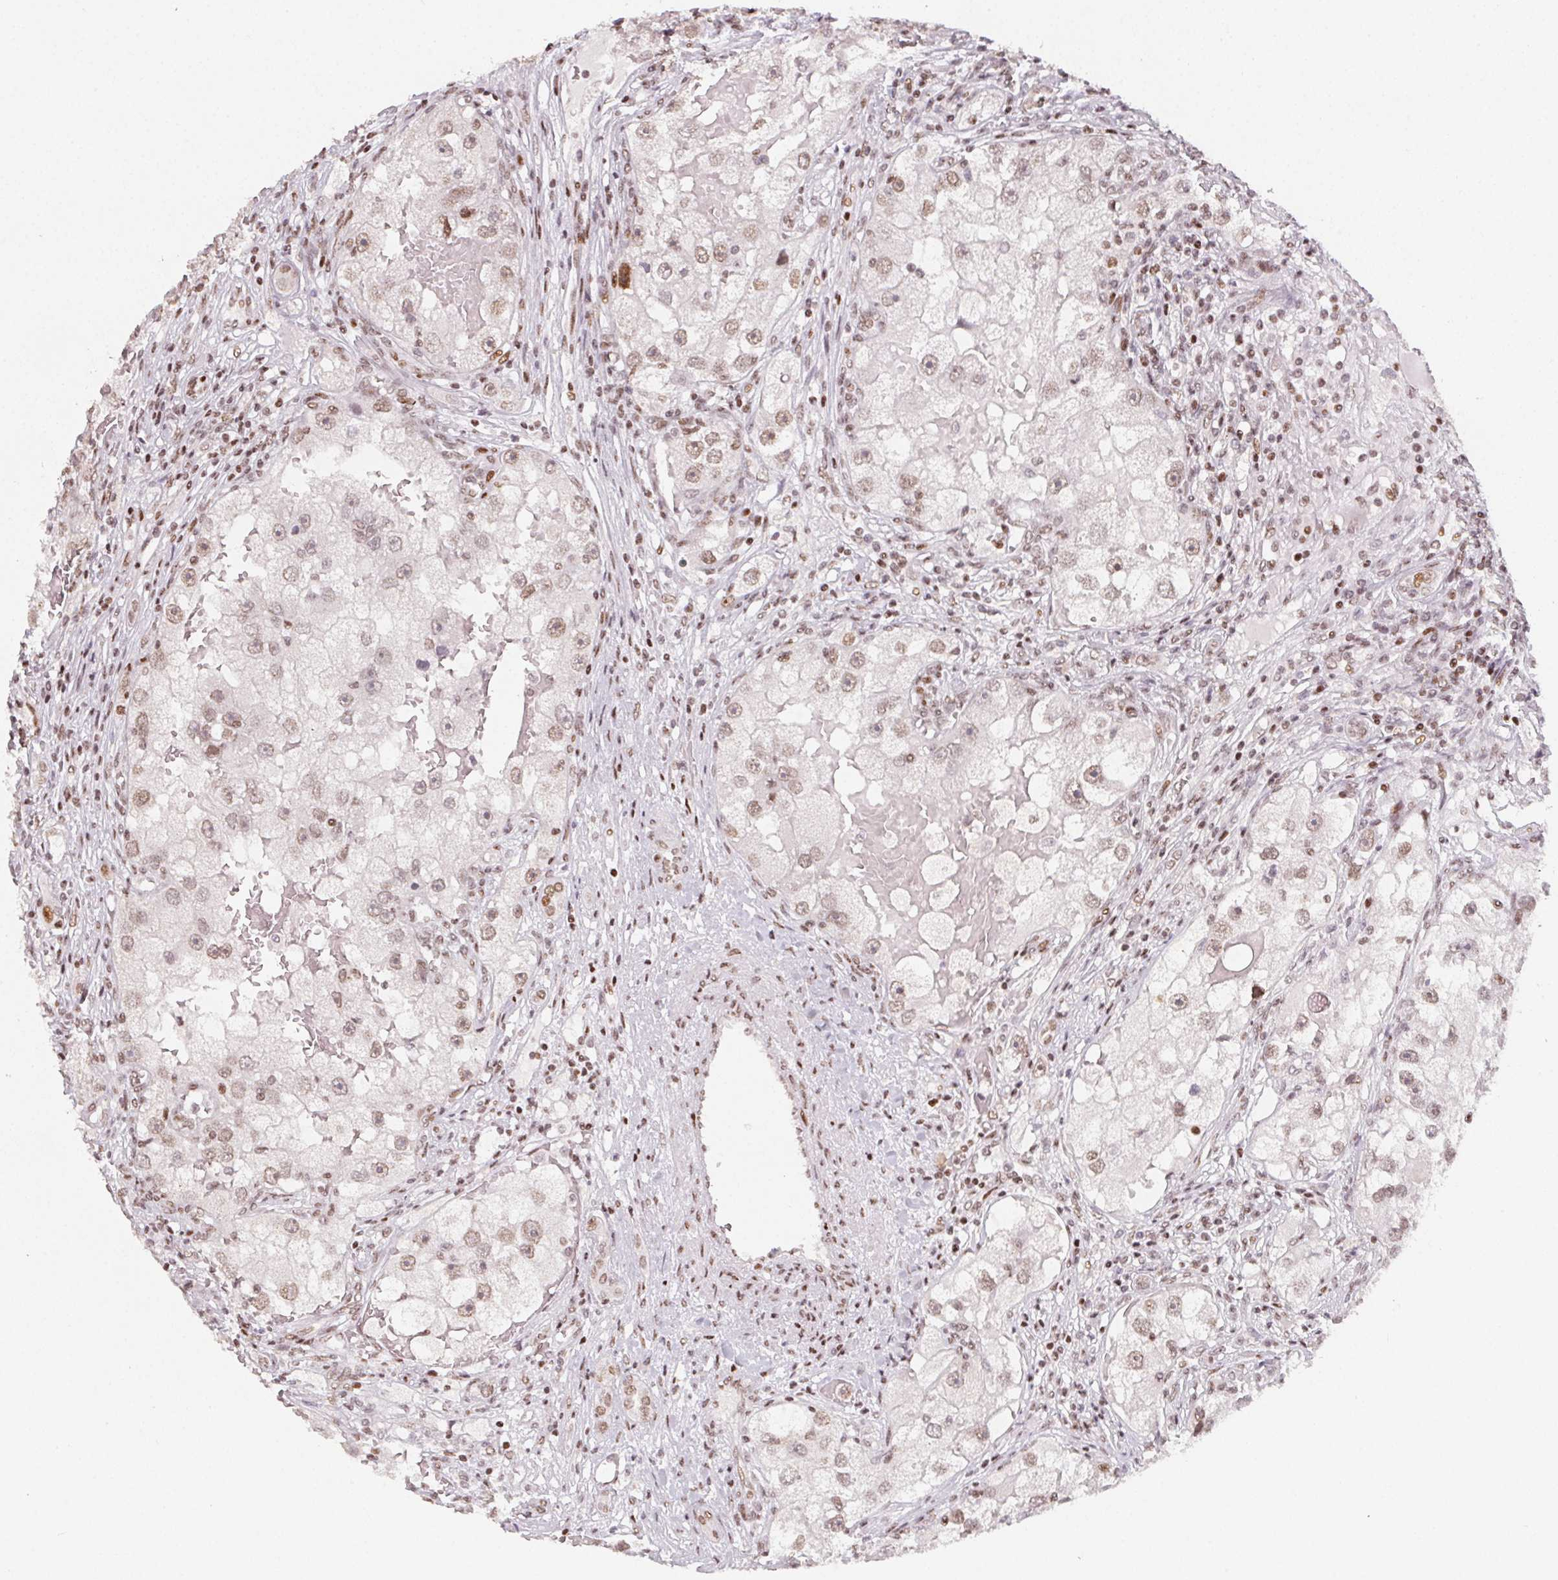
{"staining": {"intensity": "weak", "quantity": ">75%", "location": "nuclear"}, "tissue": "renal cancer", "cell_type": "Tumor cells", "image_type": "cancer", "snomed": [{"axis": "morphology", "description": "Adenocarcinoma, NOS"}, {"axis": "topography", "description": "Kidney"}], "caption": "Weak nuclear protein staining is appreciated in approximately >75% of tumor cells in adenocarcinoma (renal). Nuclei are stained in blue.", "gene": "KMT2A", "patient": {"sex": "male", "age": 63}}